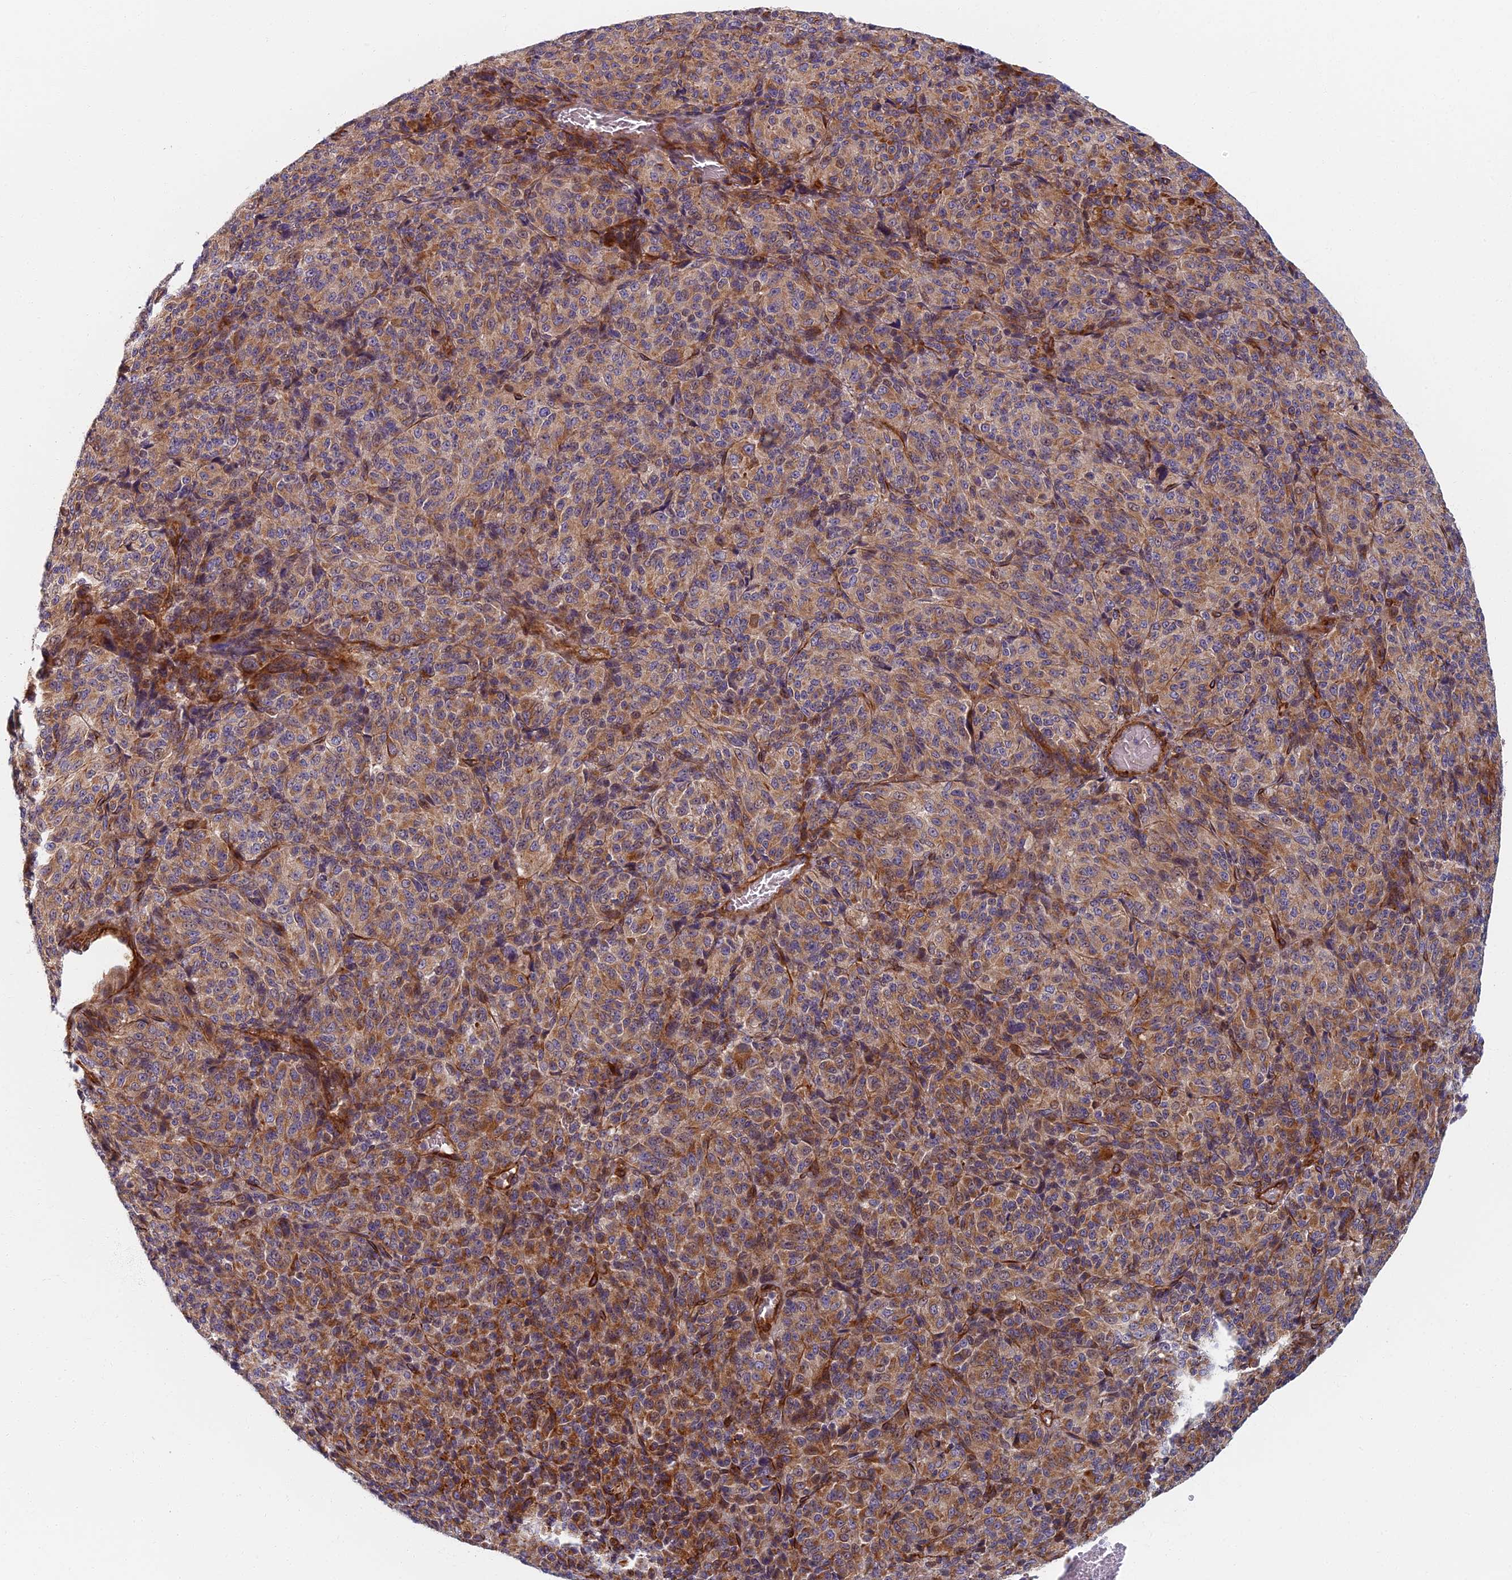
{"staining": {"intensity": "weak", "quantity": ">75%", "location": "cytoplasmic/membranous"}, "tissue": "melanoma", "cell_type": "Tumor cells", "image_type": "cancer", "snomed": [{"axis": "morphology", "description": "Malignant melanoma, Metastatic site"}, {"axis": "topography", "description": "Brain"}], "caption": "Protein staining displays weak cytoplasmic/membranous expression in about >75% of tumor cells in melanoma. The protein is stained brown, and the nuclei are stained in blue (DAB IHC with brightfield microscopy, high magnification).", "gene": "ABCB10", "patient": {"sex": "female", "age": 56}}